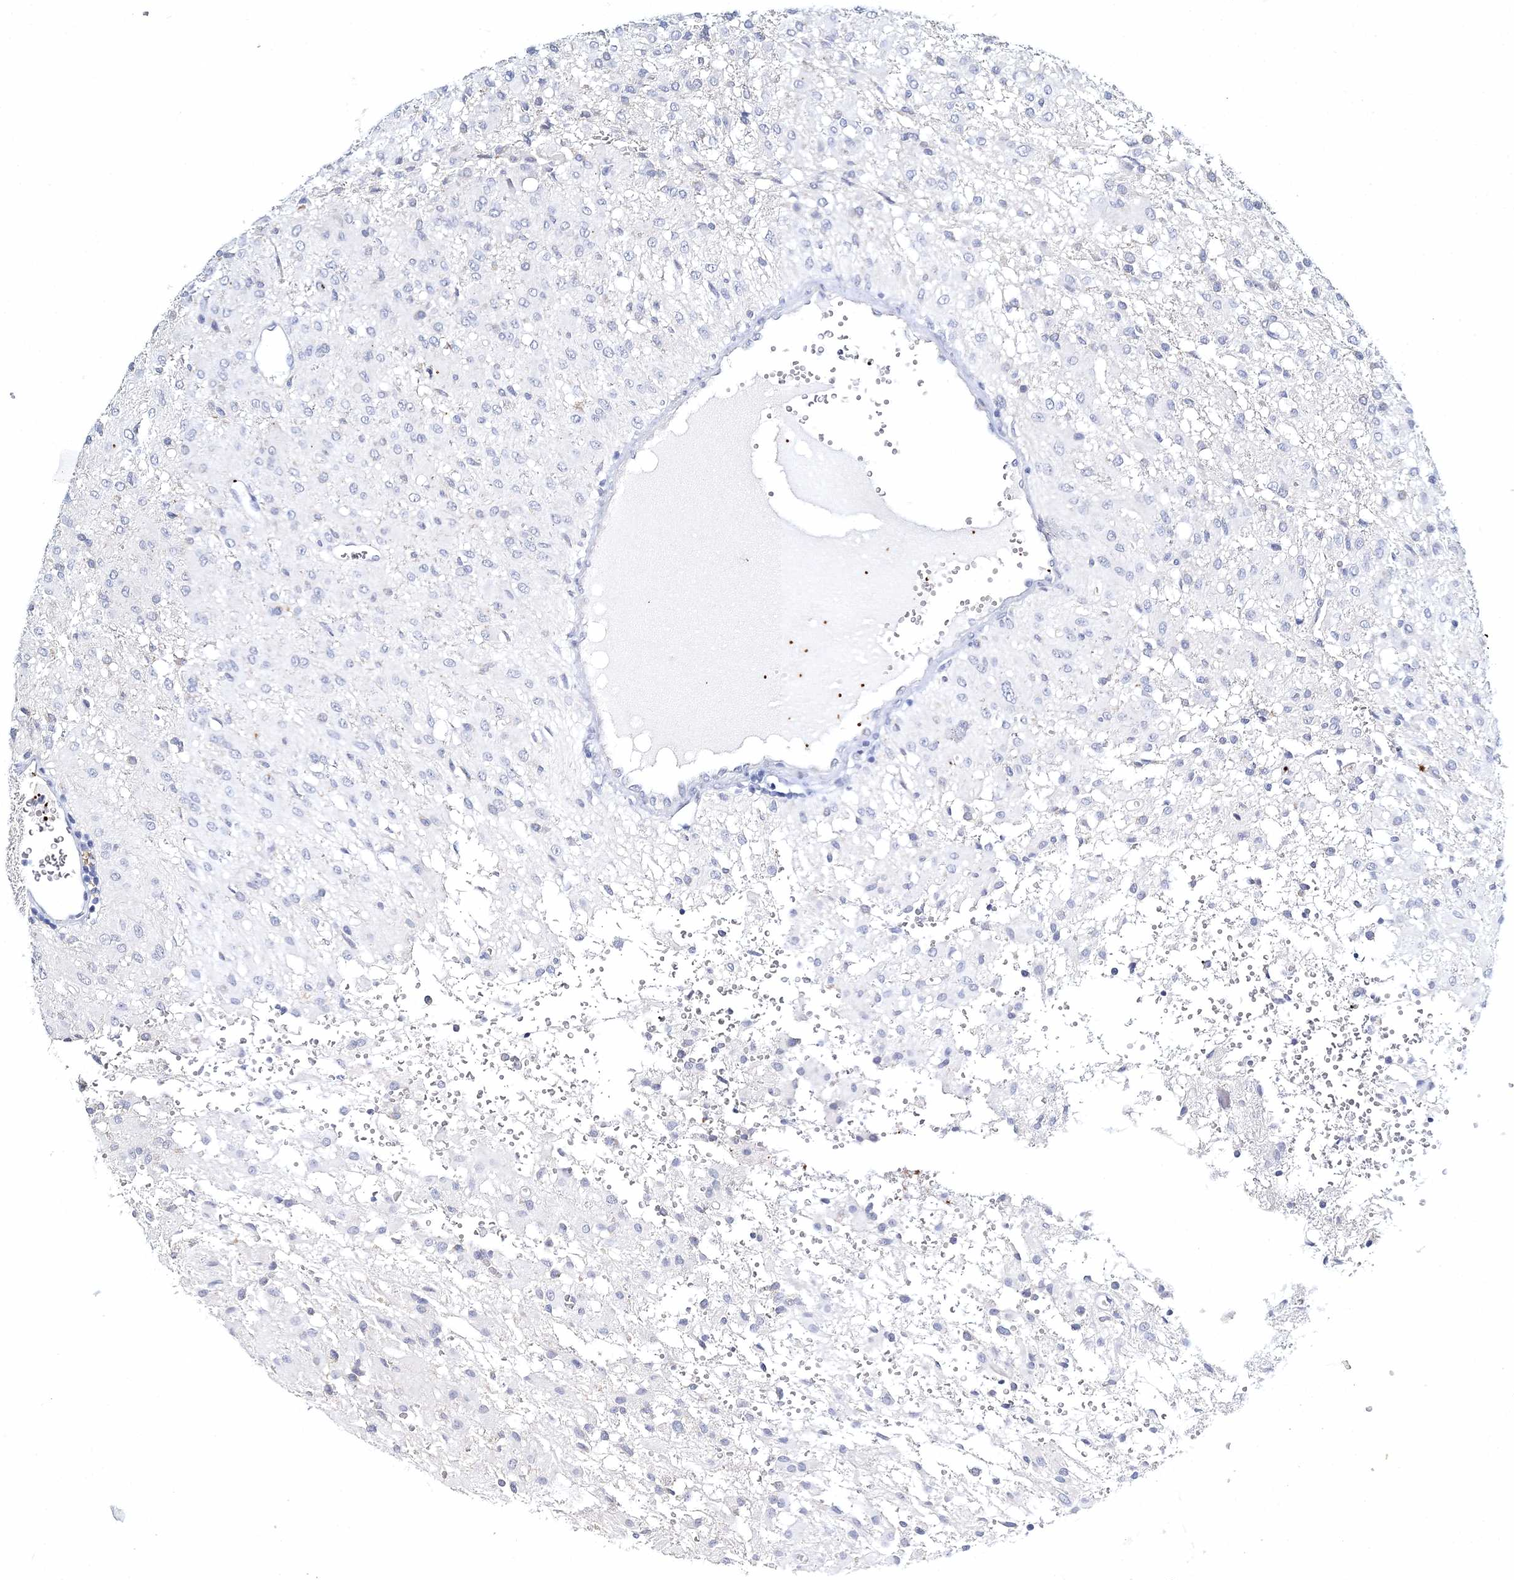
{"staining": {"intensity": "negative", "quantity": "none", "location": "none"}, "tissue": "glioma", "cell_type": "Tumor cells", "image_type": "cancer", "snomed": [{"axis": "morphology", "description": "Glioma, malignant, High grade"}, {"axis": "topography", "description": "Brain"}], "caption": "This photomicrograph is of malignant glioma (high-grade) stained with IHC to label a protein in brown with the nuclei are counter-stained blue. There is no positivity in tumor cells. (IHC, brightfield microscopy, high magnification).", "gene": "MYOZ2", "patient": {"sex": "female", "age": 59}}